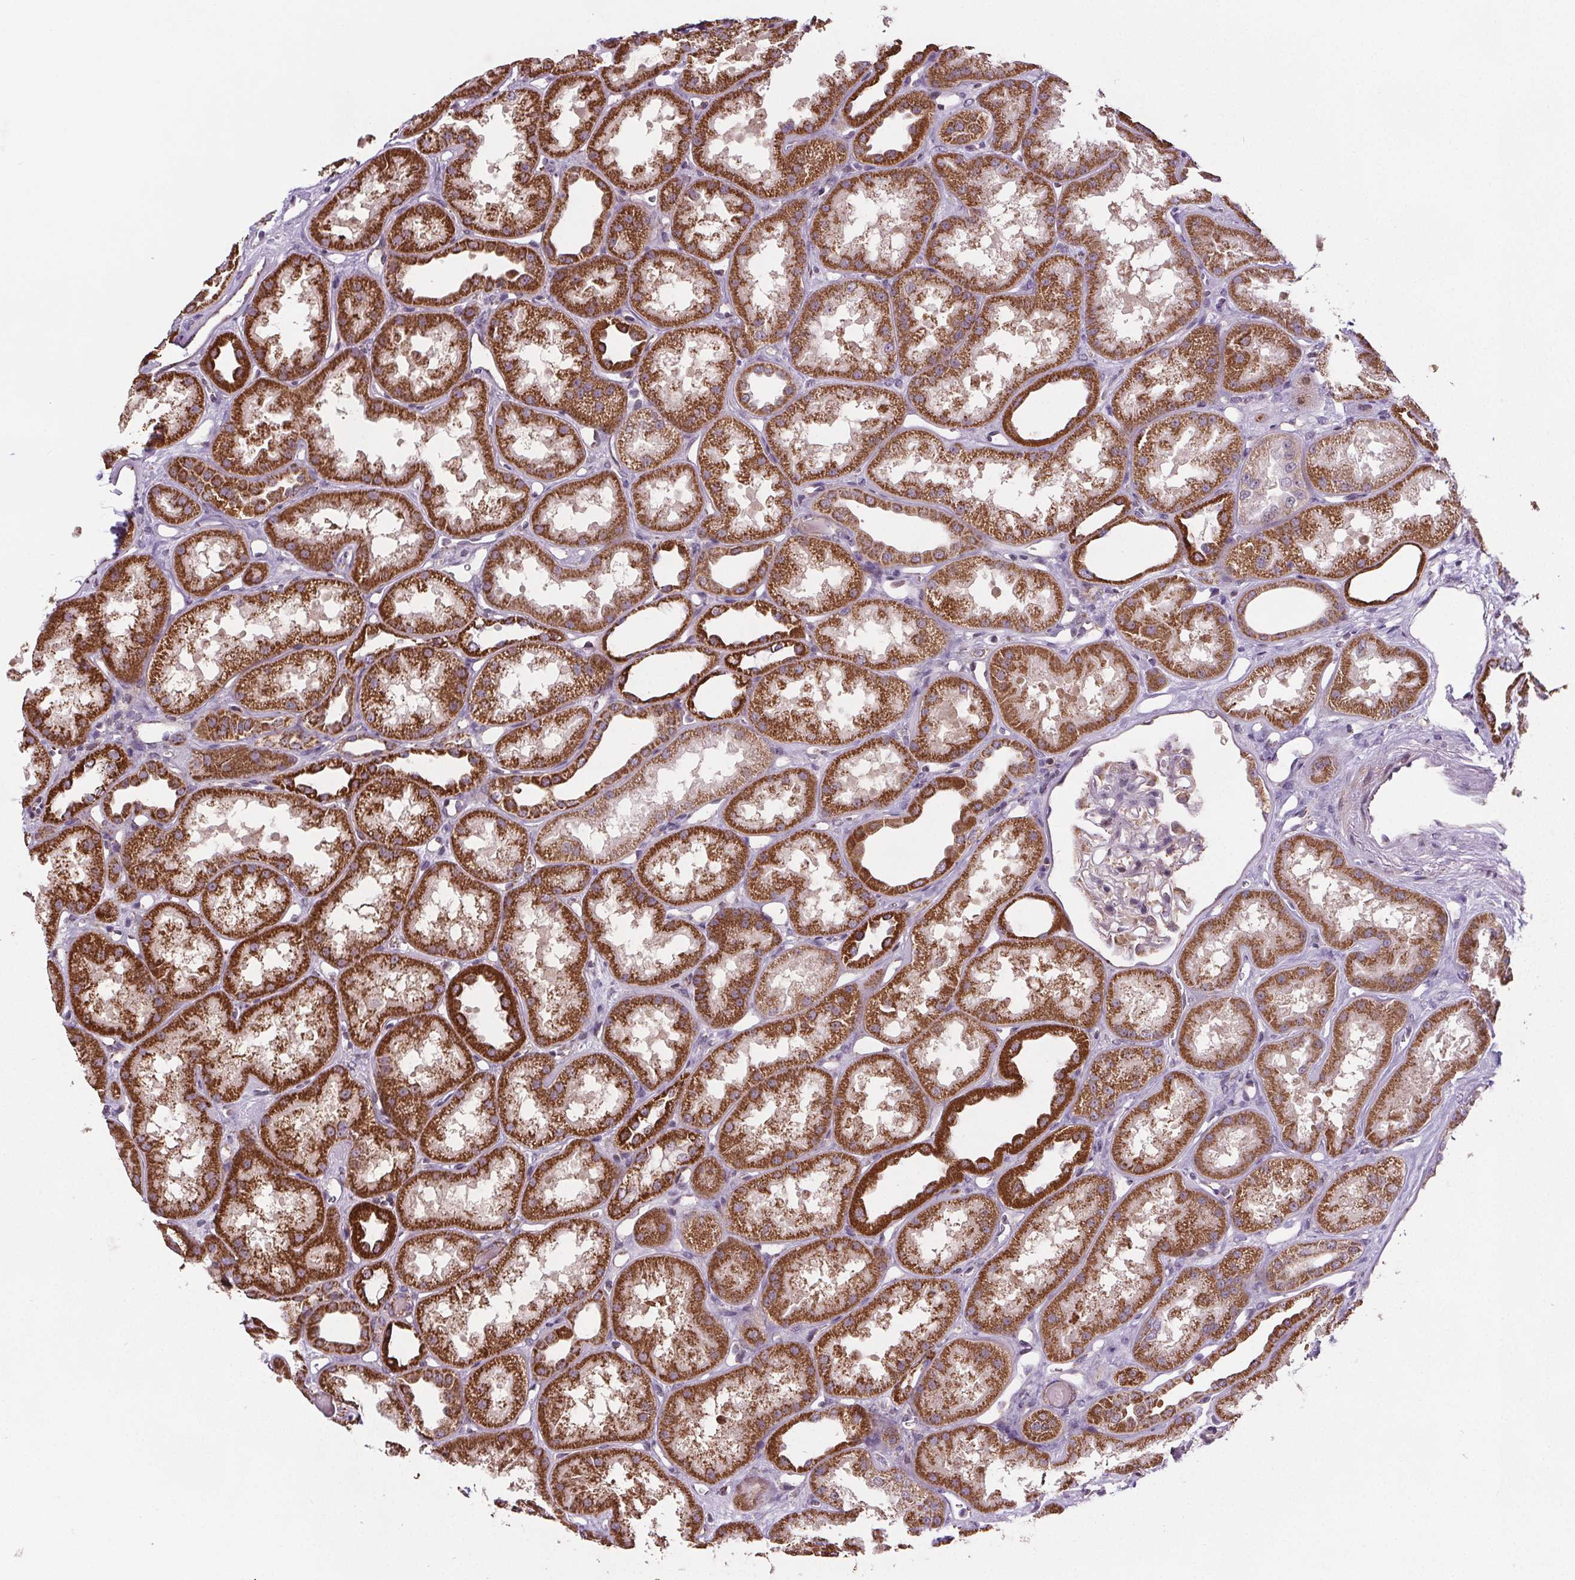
{"staining": {"intensity": "moderate", "quantity": "<25%", "location": "cytoplasmic/membranous"}, "tissue": "kidney", "cell_type": "Cells in glomeruli", "image_type": "normal", "snomed": [{"axis": "morphology", "description": "Normal tissue, NOS"}, {"axis": "topography", "description": "Kidney"}], "caption": "Kidney stained with IHC reveals moderate cytoplasmic/membranous positivity in about <25% of cells in glomeruli. The staining was performed using DAB (3,3'-diaminobenzidine) to visualize the protein expression in brown, while the nuclei were stained in blue with hematoxylin (Magnification: 20x).", "gene": "SUCLA2", "patient": {"sex": "male", "age": 61}}